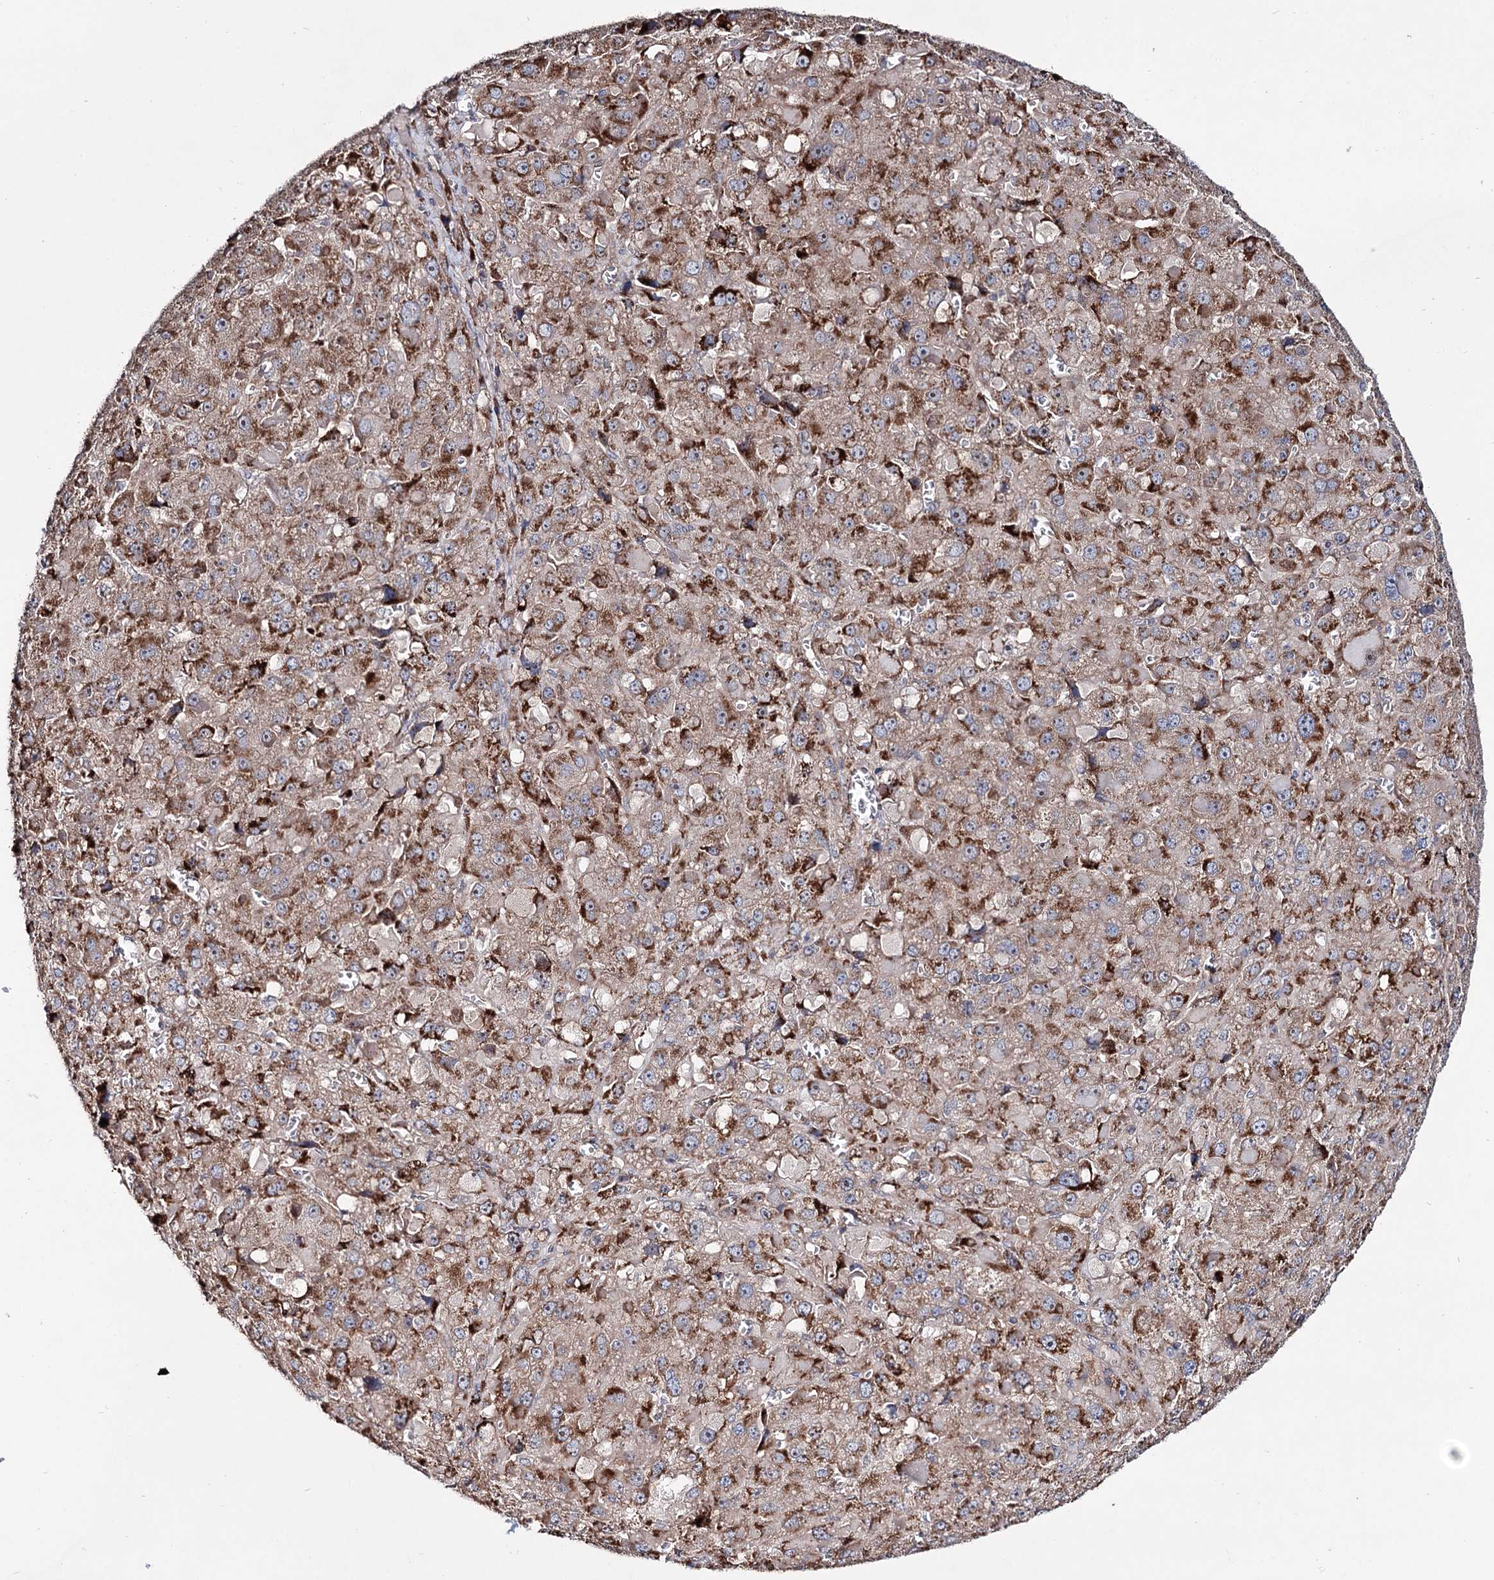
{"staining": {"intensity": "moderate", "quantity": ">75%", "location": "cytoplasmic/membranous"}, "tissue": "liver cancer", "cell_type": "Tumor cells", "image_type": "cancer", "snomed": [{"axis": "morphology", "description": "Carcinoma, Hepatocellular, NOS"}, {"axis": "topography", "description": "Liver"}], "caption": "This is an image of immunohistochemistry staining of liver cancer (hepatocellular carcinoma), which shows moderate expression in the cytoplasmic/membranous of tumor cells.", "gene": "SEC24A", "patient": {"sex": "female", "age": 73}}